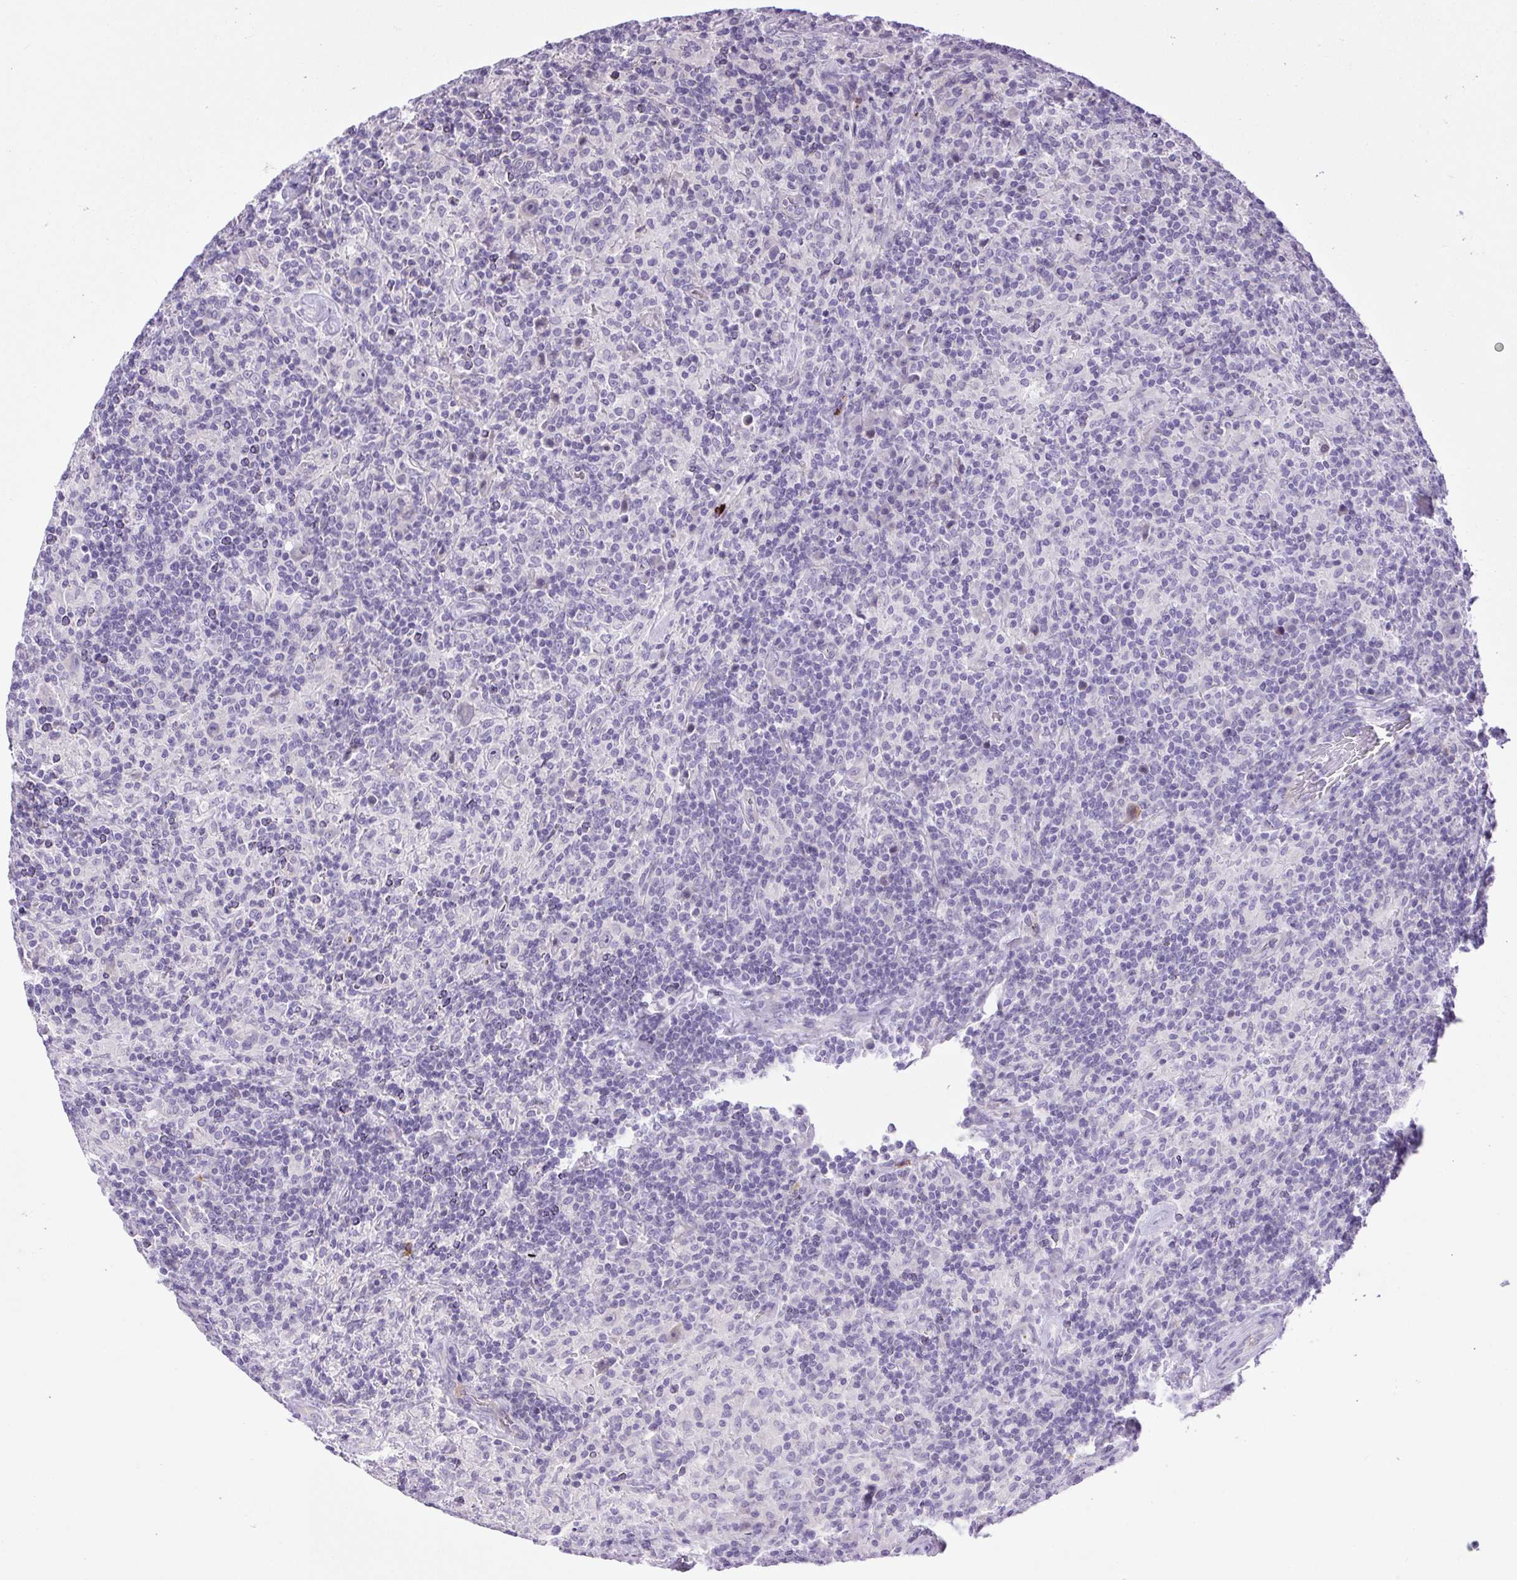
{"staining": {"intensity": "negative", "quantity": "none", "location": "none"}, "tissue": "lymphoma", "cell_type": "Tumor cells", "image_type": "cancer", "snomed": [{"axis": "morphology", "description": "Hodgkin's disease, NOS"}, {"axis": "topography", "description": "Lymph node"}], "caption": "Immunohistochemical staining of human lymphoma demonstrates no significant positivity in tumor cells.", "gene": "FAM177B", "patient": {"sex": "male", "age": 70}}